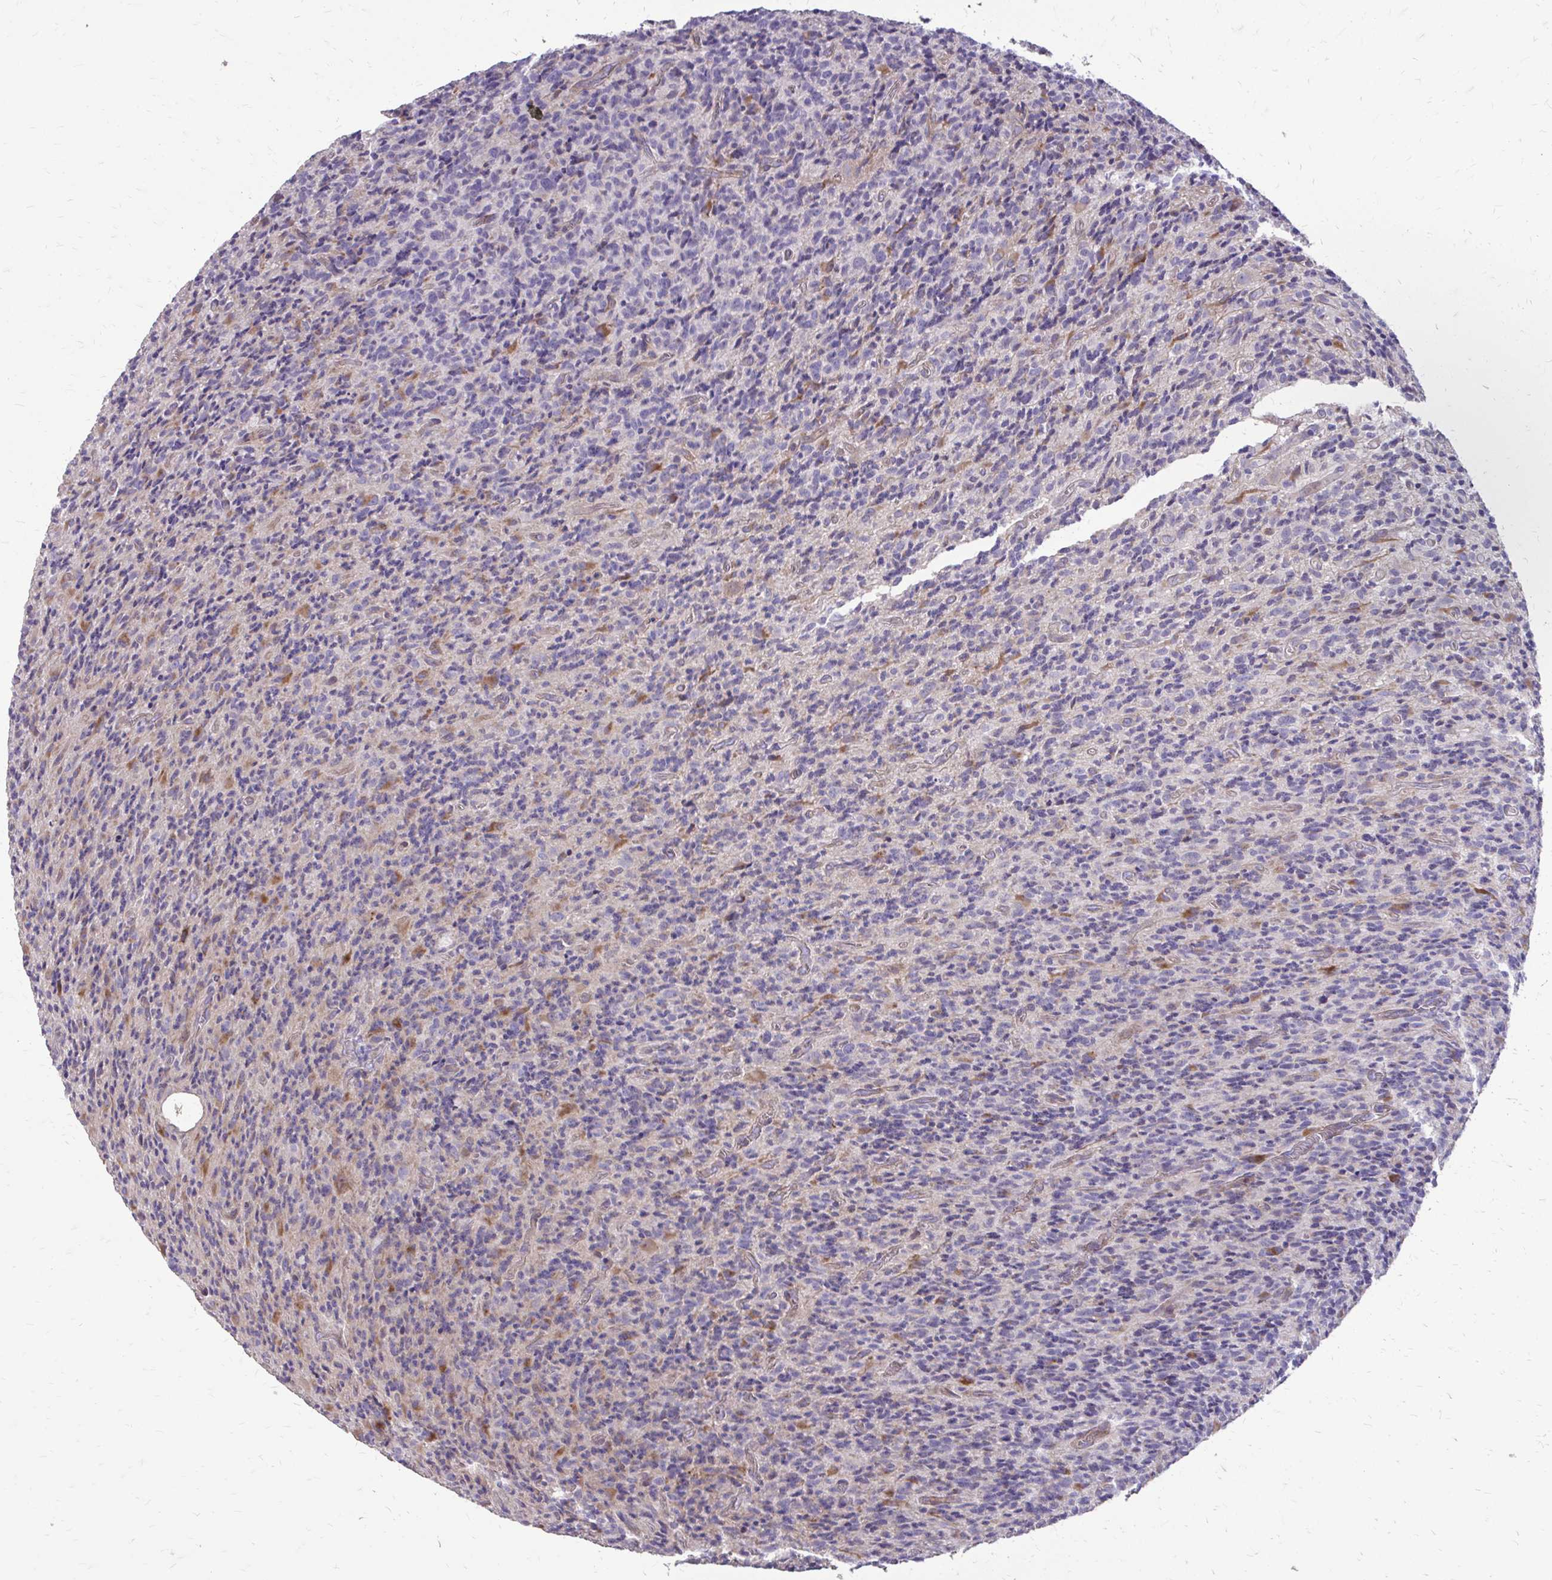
{"staining": {"intensity": "negative", "quantity": "none", "location": "none"}, "tissue": "glioma", "cell_type": "Tumor cells", "image_type": "cancer", "snomed": [{"axis": "morphology", "description": "Glioma, malignant, High grade"}, {"axis": "topography", "description": "Brain"}], "caption": "This histopathology image is of glioma stained with immunohistochemistry (IHC) to label a protein in brown with the nuclei are counter-stained blue. There is no staining in tumor cells. (IHC, brightfield microscopy, high magnification).", "gene": "MYORG", "patient": {"sex": "male", "age": 76}}